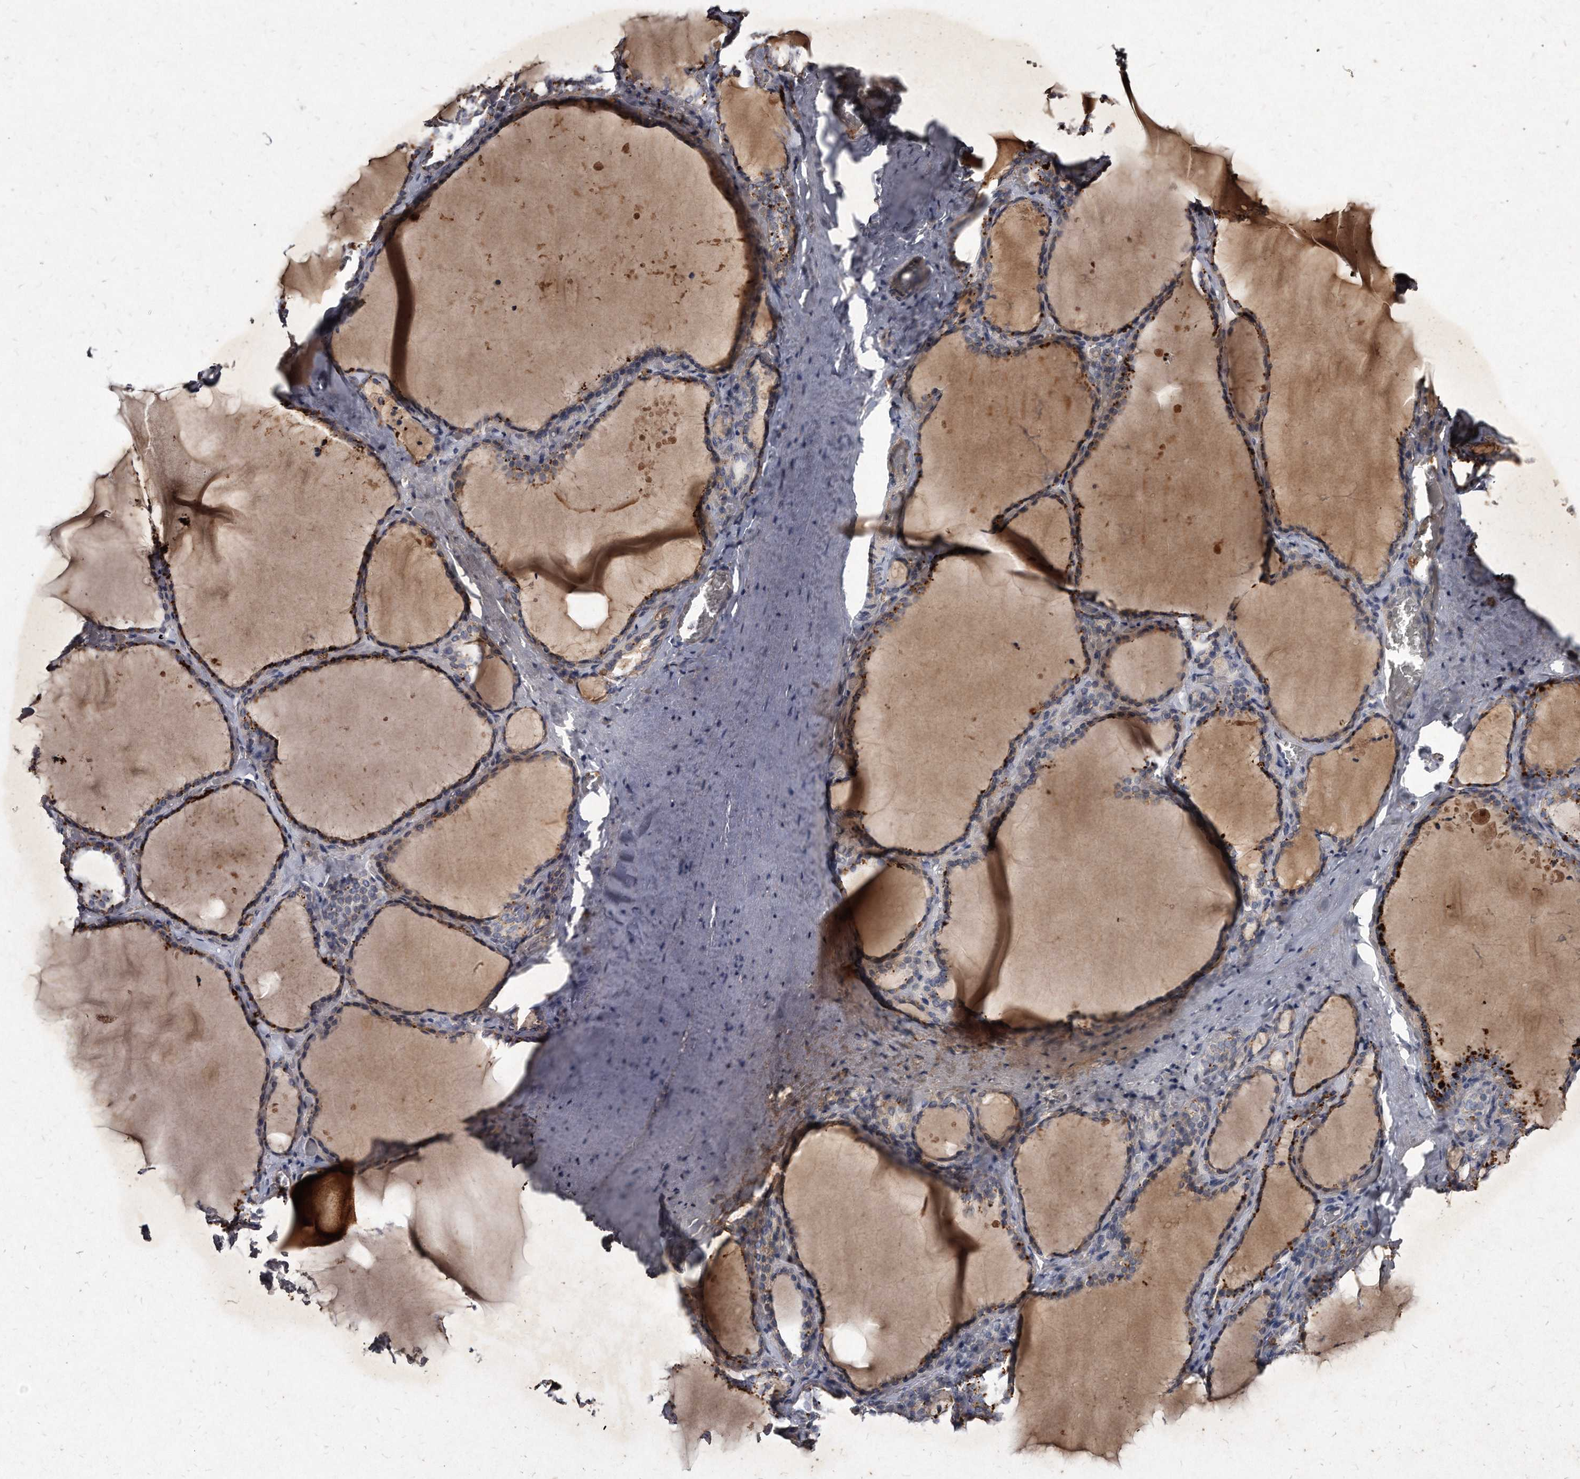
{"staining": {"intensity": "weak", "quantity": ">75%", "location": "cytoplasmic/membranous"}, "tissue": "thyroid gland", "cell_type": "Glandular cells", "image_type": "normal", "snomed": [{"axis": "morphology", "description": "Normal tissue, NOS"}, {"axis": "topography", "description": "Thyroid gland"}], "caption": "Immunohistochemistry (IHC) photomicrograph of benign thyroid gland: thyroid gland stained using immunohistochemistry (IHC) shows low levels of weak protein expression localized specifically in the cytoplasmic/membranous of glandular cells, appearing as a cytoplasmic/membranous brown color.", "gene": "KLHDC3", "patient": {"sex": "female", "age": 22}}